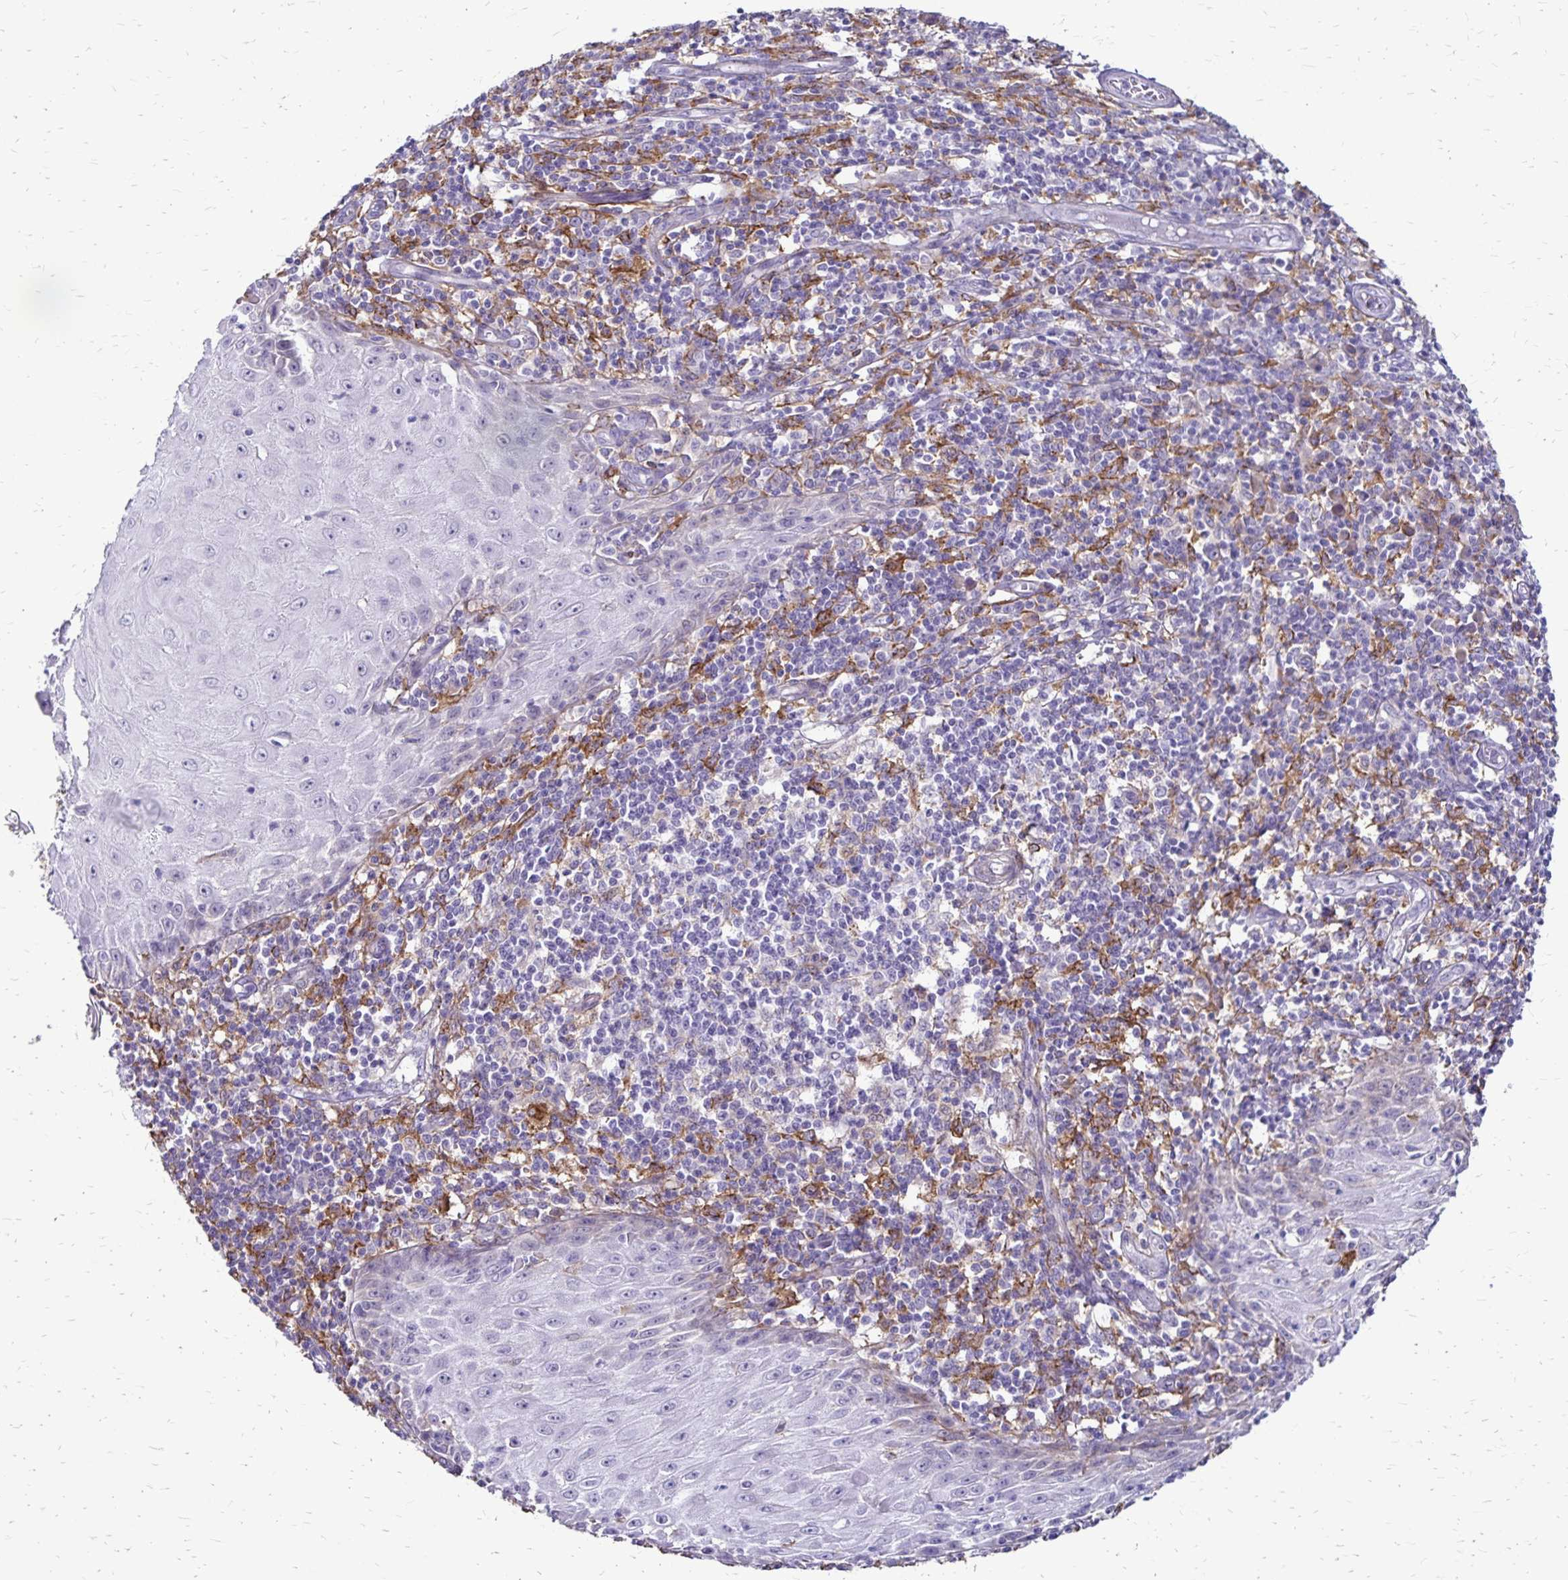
{"staining": {"intensity": "negative", "quantity": "none", "location": "none"}, "tissue": "skin cancer", "cell_type": "Tumor cells", "image_type": "cancer", "snomed": [{"axis": "morphology", "description": "Squamous cell carcinoma, NOS"}, {"axis": "topography", "description": "Skin"}], "caption": "Immunohistochemical staining of human squamous cell carcinoma (skin) reveals no significant positivity in tumor cells.", "gene": "TNS3", "patient": {"sex": "female", "age": 73}}